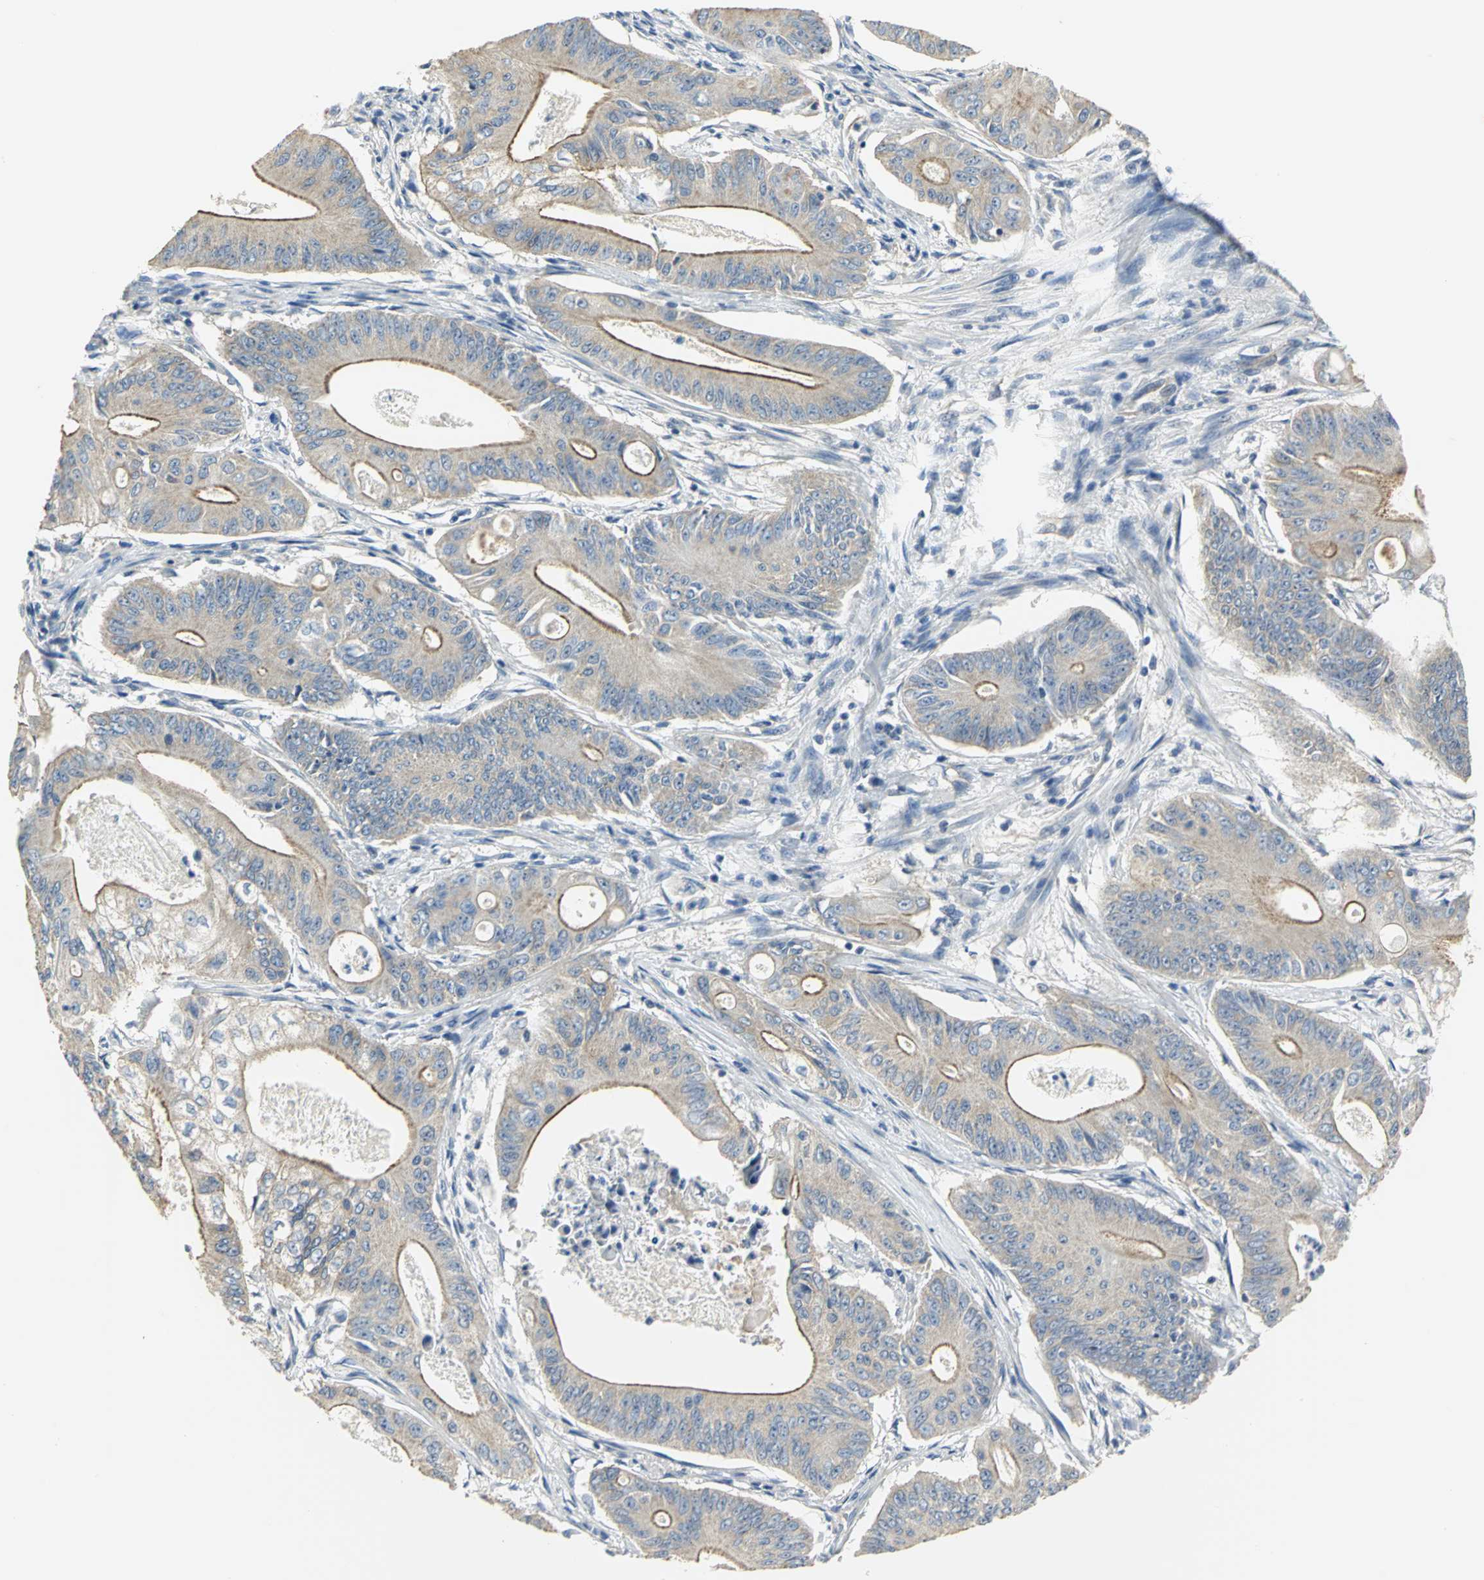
{"staining": {"intensity": "moderate", "quantity": "<25%", "location": "cytoplasmic/membranous"}, "tissue": "pancreatic cancer", "cell_type": "Tumor cells", "image_type": "cancer", "snomed": [{"axis": "morphology", "description": "Normal tissue, NOS"}, {"axis": "topography", "description": "Lymph node"}], "caption": "This photomicrograph reveals pancreatic cancer stained with IHC to label a protein in brown. The cytoplasmic/membranous of tumor cells show moderate positivity for the protein. Nuclei are counter-stained blue.", "gene": "HTR1F", "patient": {"sex": "male", "age": 62}}